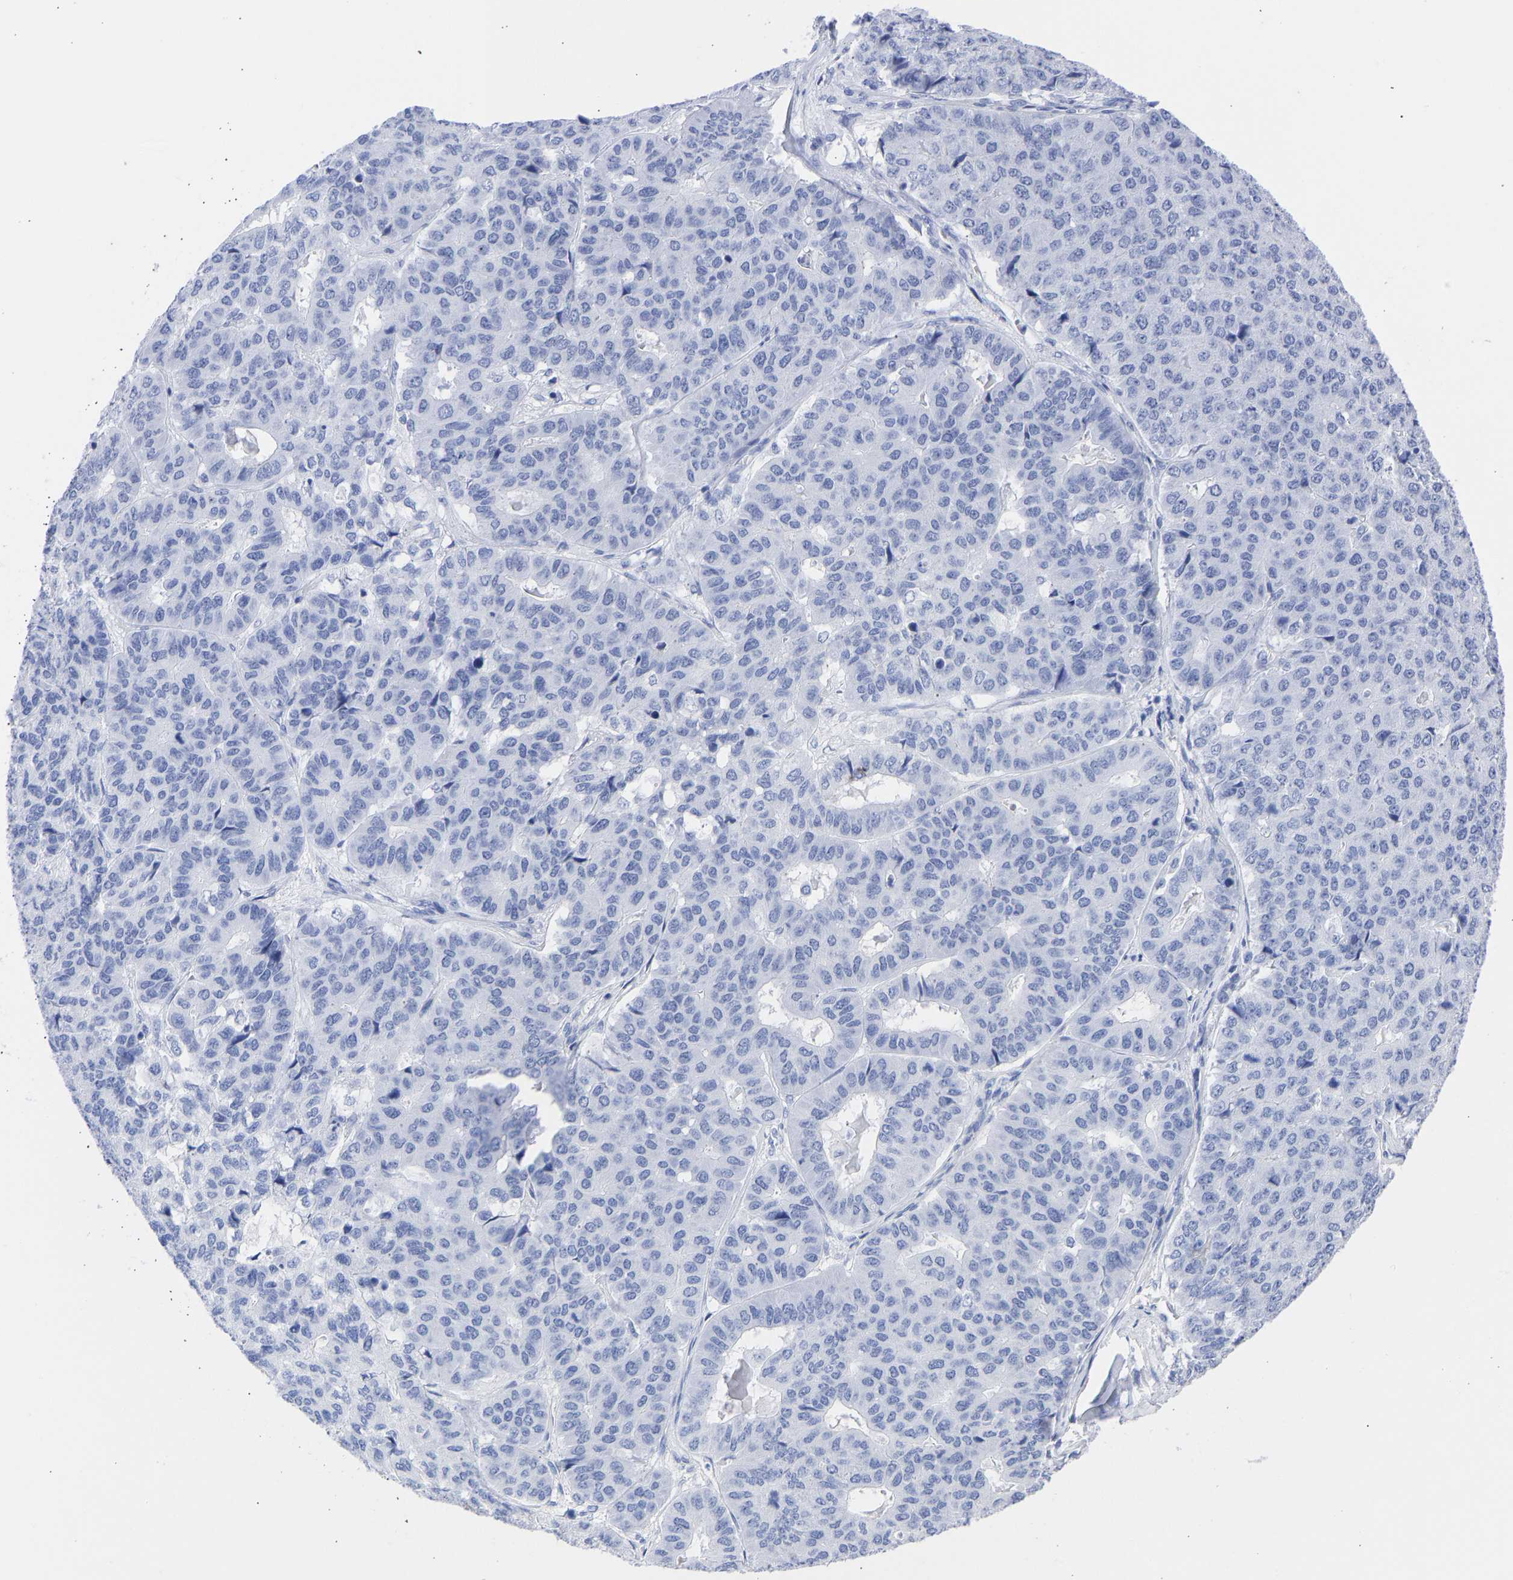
{"staining": {"intensity": "negative", "quantity": "none", "location": "none"}, "tissue": "pancreatic cancer", "cell_type": "Tumor cells", "image_type": "cancer", "snomed": [{"axis": "morphology", "description": "Adenocarcinoma, NOS"}, {"axis": "topography", "description": "Pancreas"}], "caption": "Tumor cells are negative for protein expression in human pancreatic cancer (adenocarcinoma).", "gene": "KRT1", "patient": {"sex": "male", "age": 50}}